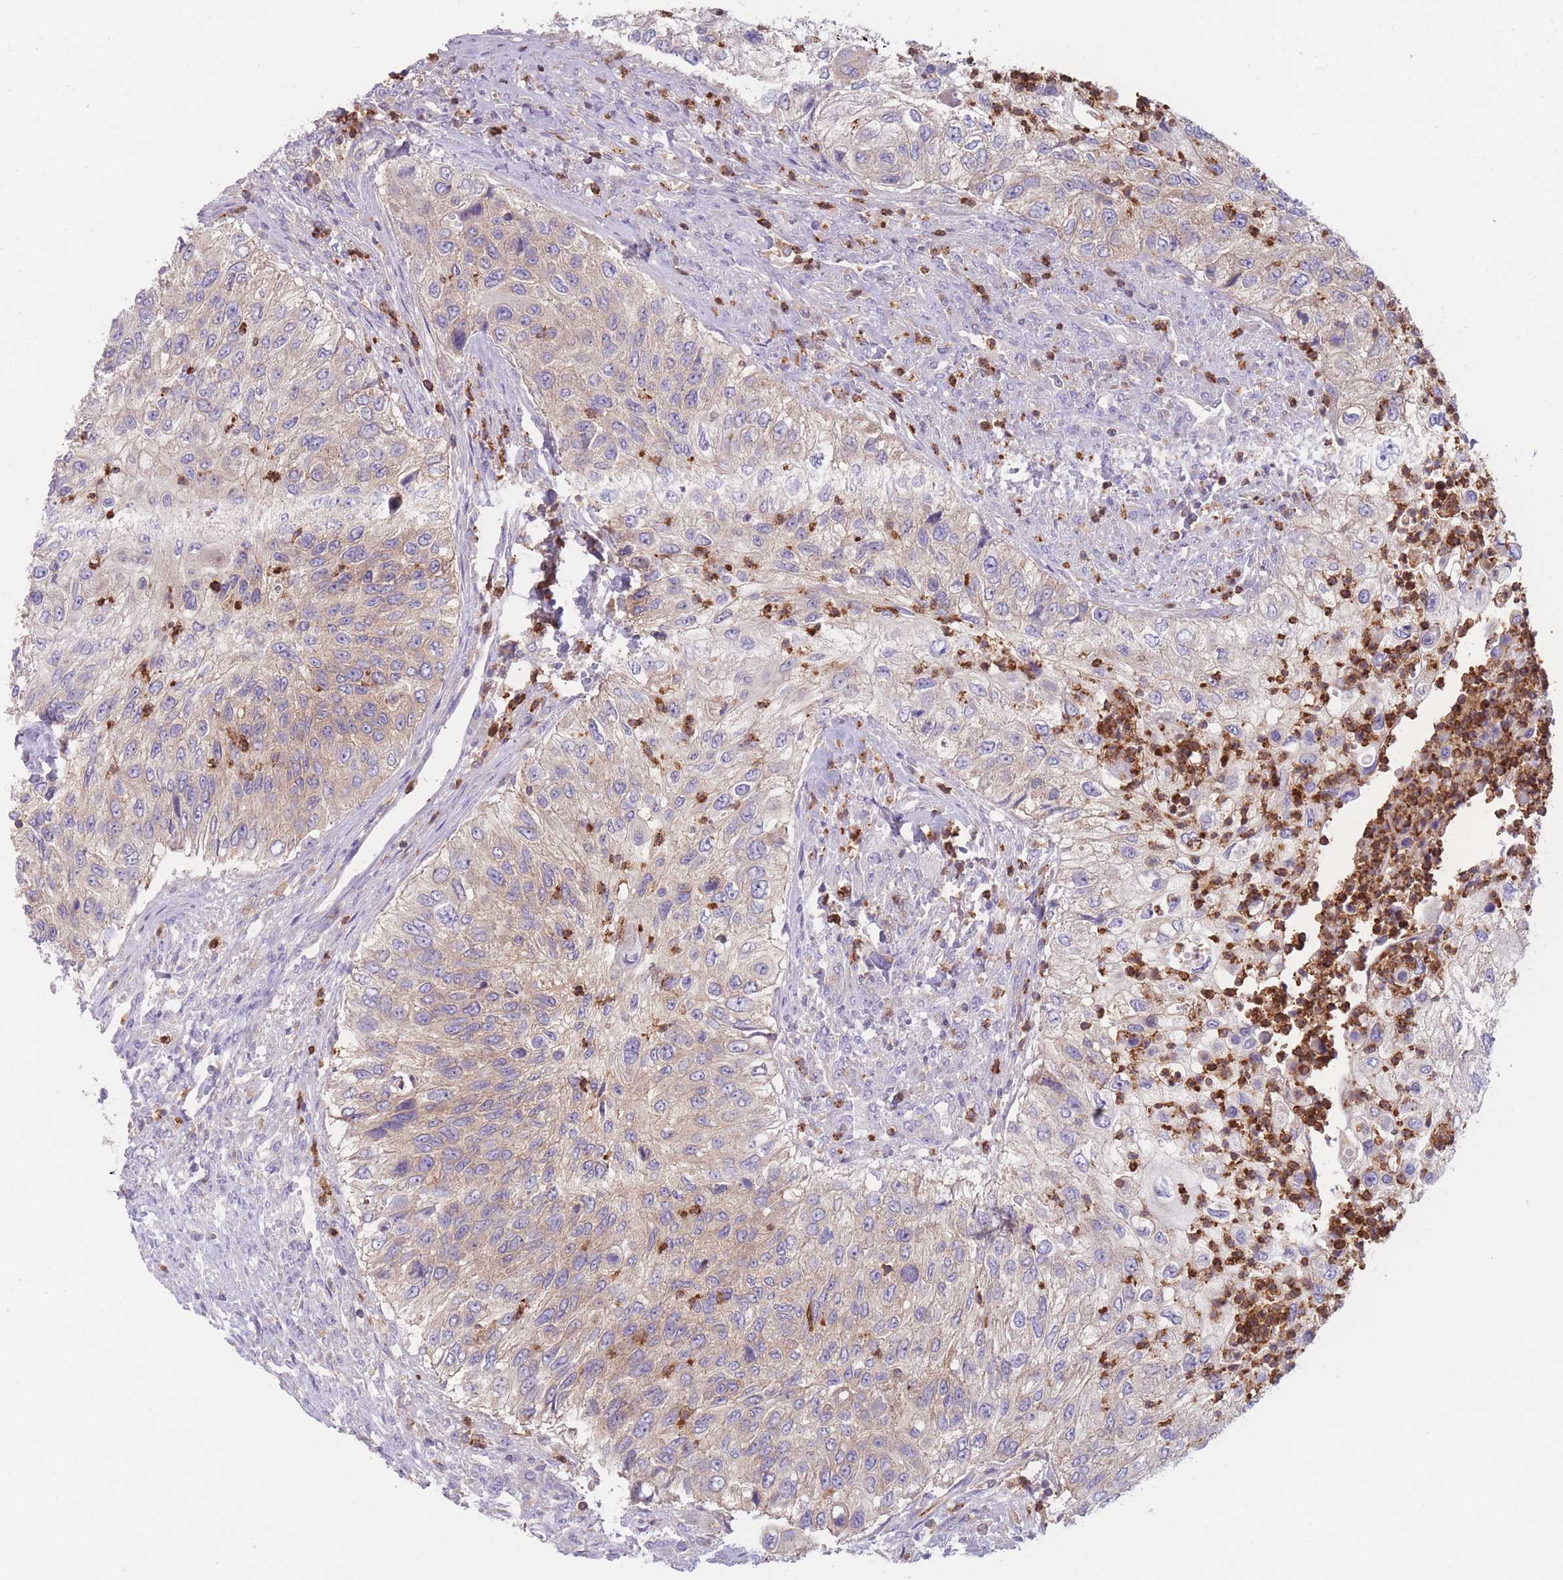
{"staining": {"intensity": "weak", "quantity": "25%-75%", "location": "cytoplasmic/membranous"}, "tissue": "urothelial cancer", "cell_type": "Tumor cells", "image_type": "cancer", "snomed": [{"axis": "morphology", "description": "Urothelial carcinoma, High grade"}, {"axis": "topography", "description": "Urinary bladder"}], "caption": "DAB (3,3'-diaminobenzidine) immunohistochemical staining of human high-grade urothelial carcinoma shows weak cytoplasmic/membranous protein expression in about 25%-75% of tumor cells.", "gene": "ST3GAL4", "patient": {"sex": "female", "age": 60}}